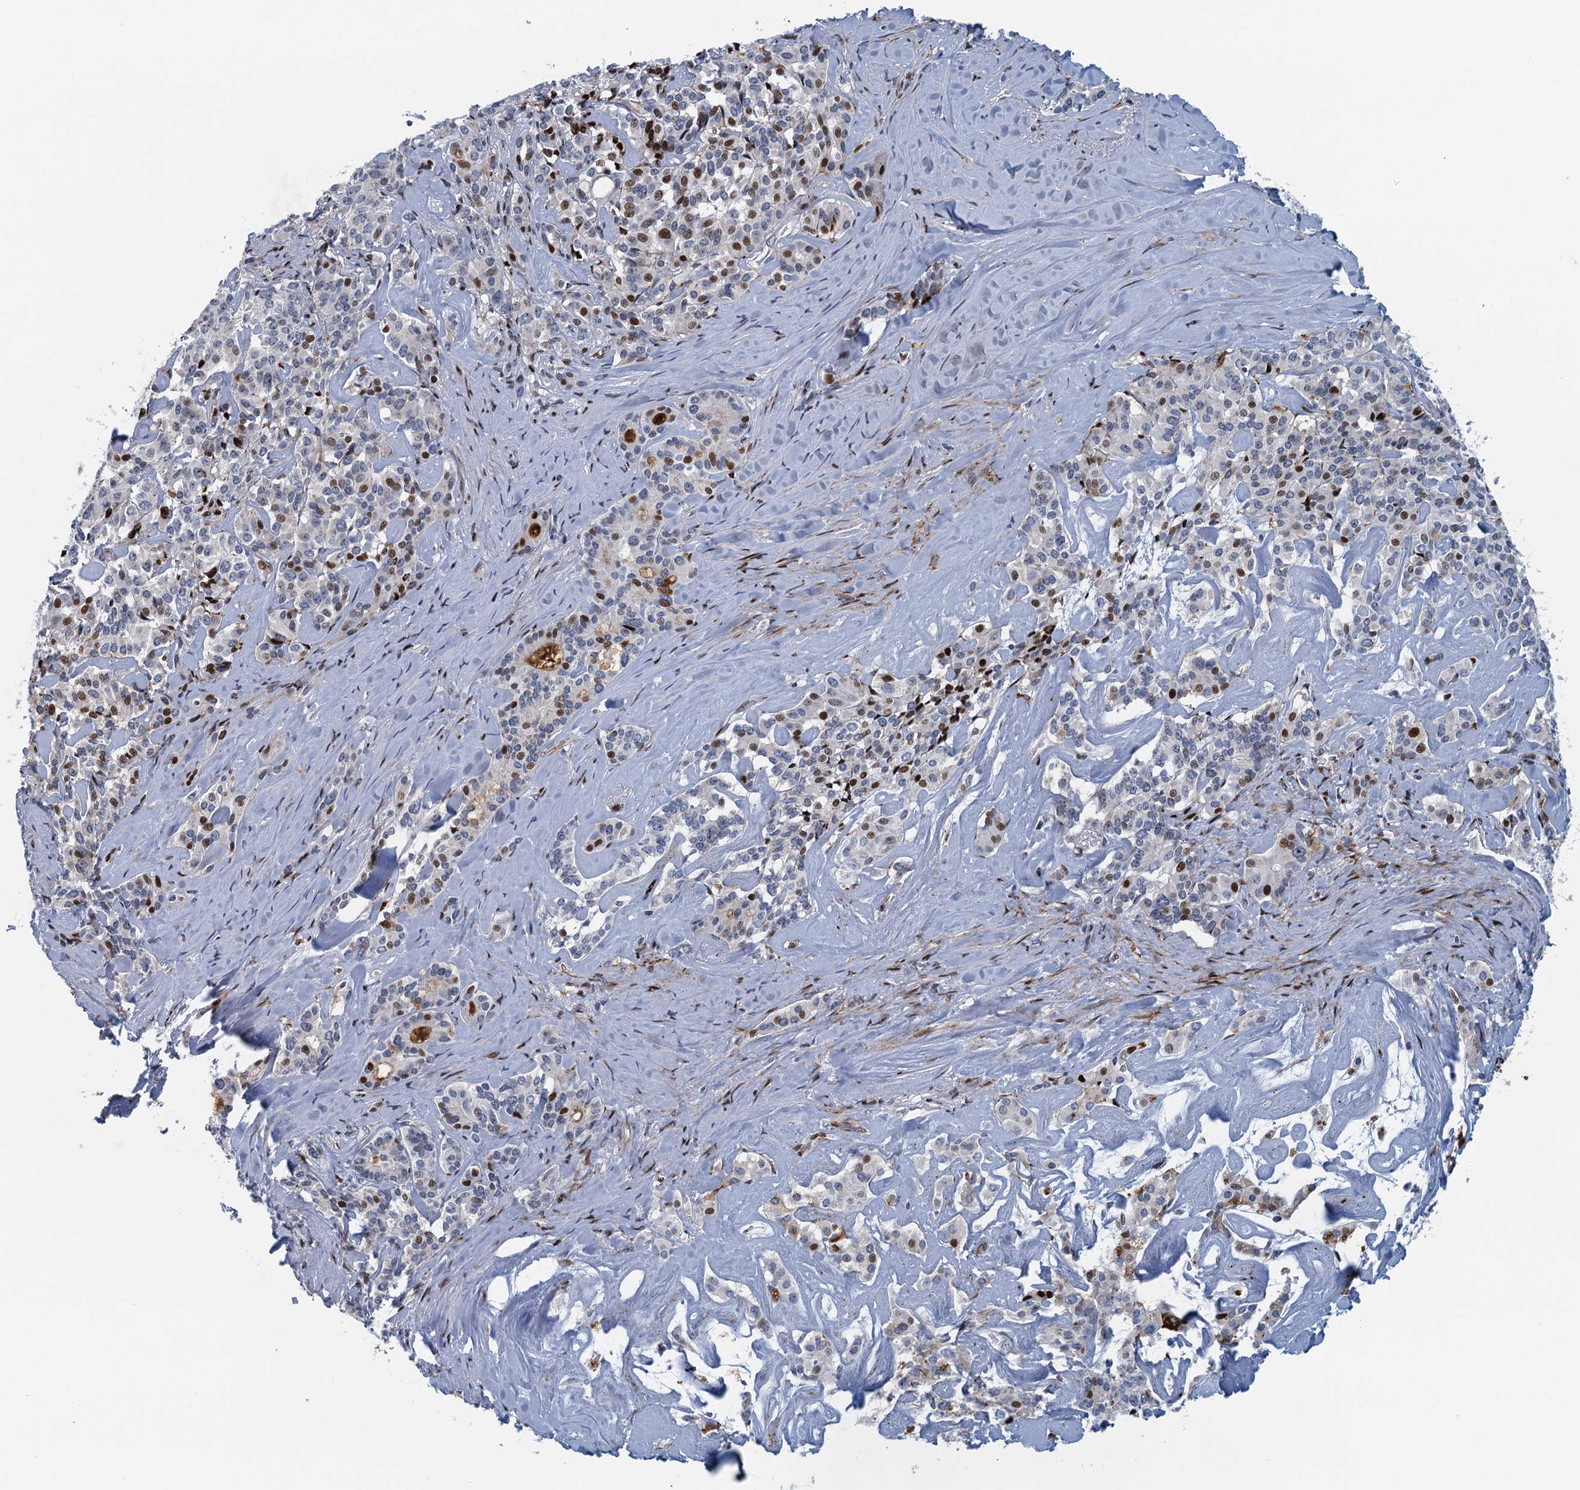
{"staining": {"intensity": "moderate", "quantity": "25%-75%", "location": "nuclear"}, "tissue": "pancreatic cancer", "cell_type": "Tumor cells", "image_type": "cancer", "snomed": [{"axis": "morphology", "description": "Adenocarcinoma, NOS"}, {"axis": "topography", "description": "Pancreas"}], "caption": "Immunohistochemical staining of pancreatic adenocarcinoma displays medium levels of moderate nuclear protein expression in about 25%-75% of tumor cells. (Brightfield microscopy of DAB IHC at high magnification).", "gene": "ANKRD13D", "patient": {"sex": "female", "age": 74}}